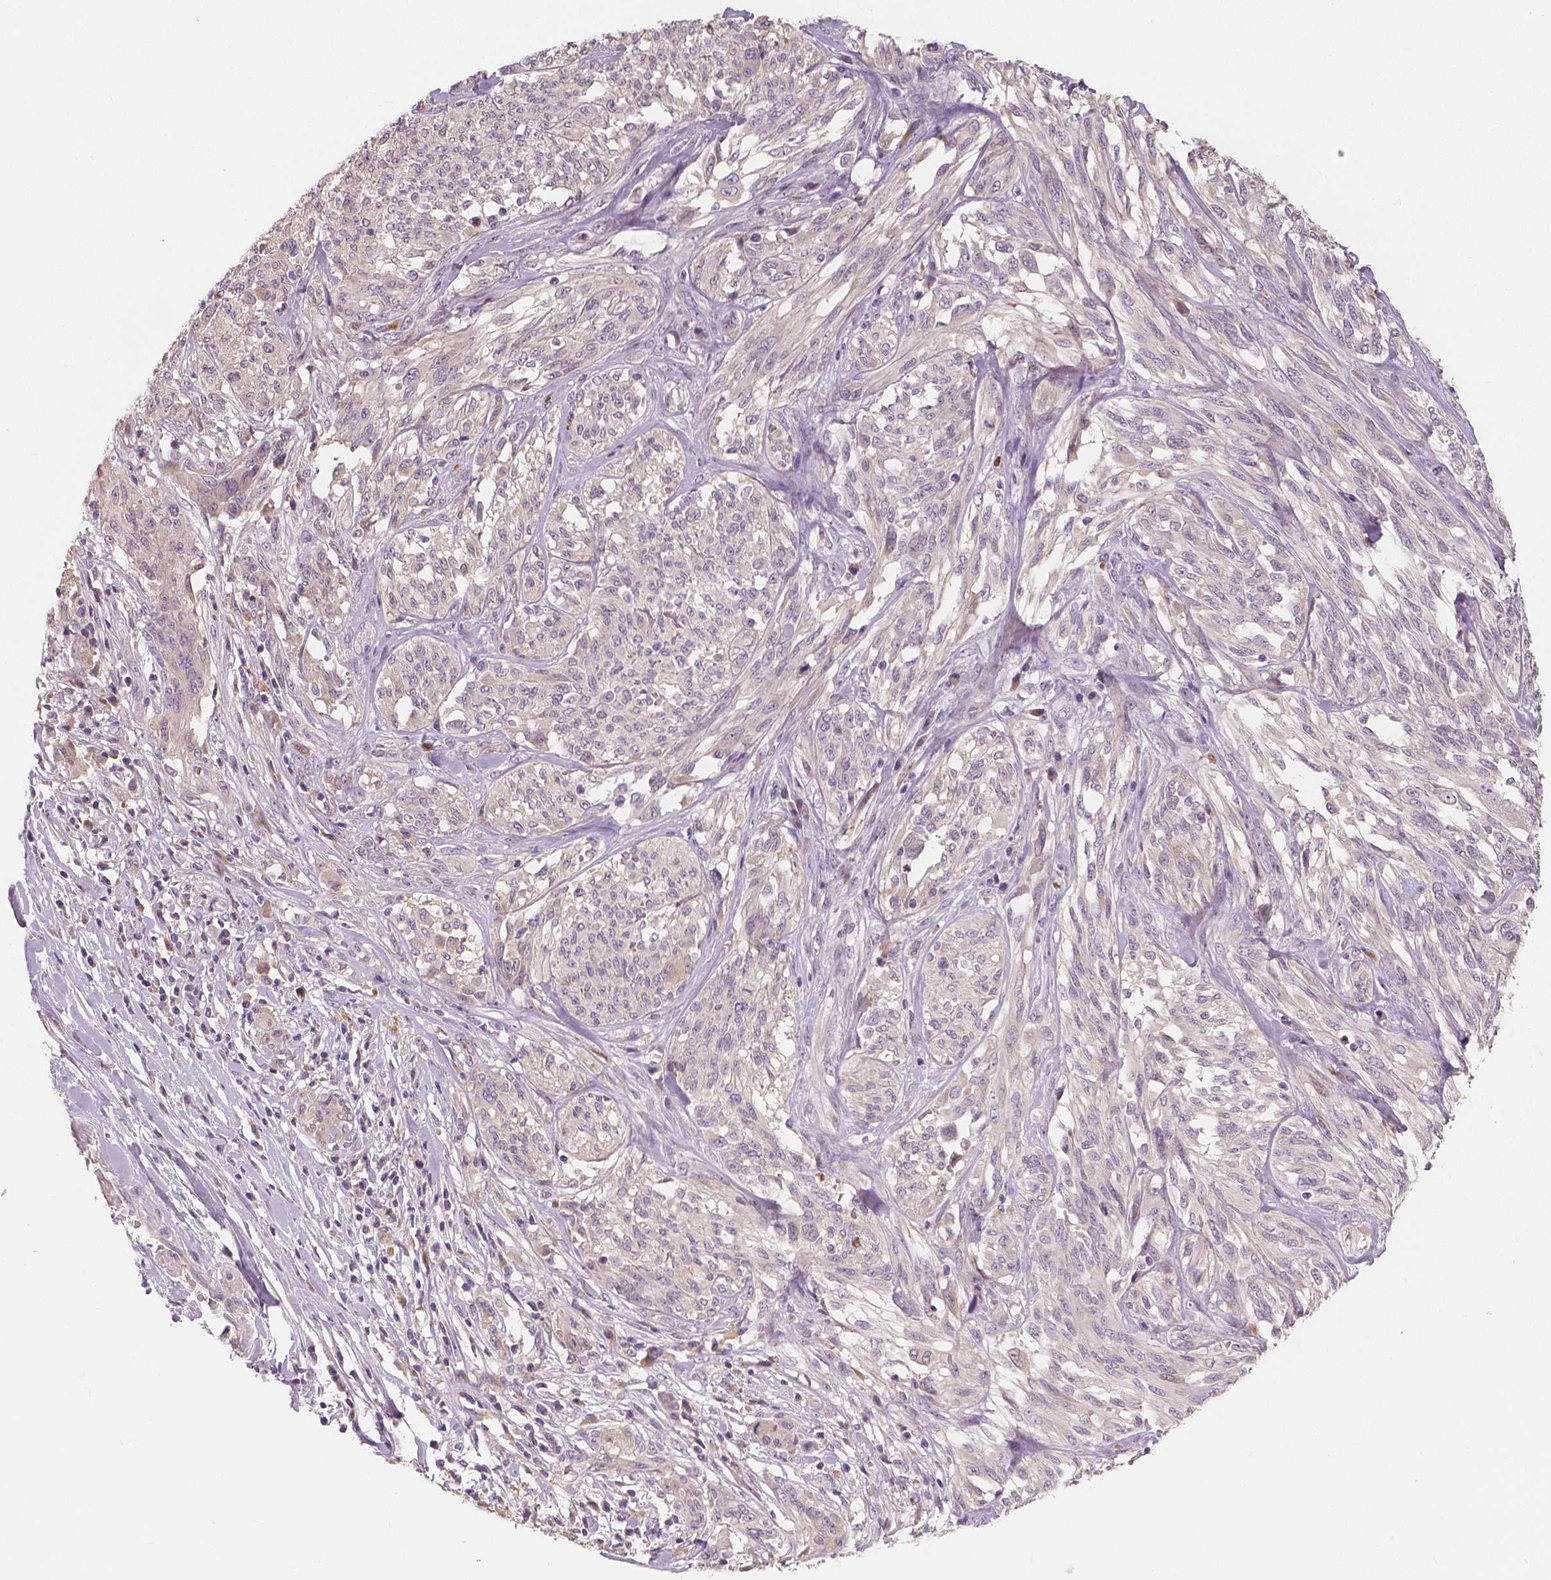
{"staining": {"intensity": "negative", "quantity": "none", "location": "none"}, "tissue": "melanoma", "cell_type": "Tumor cells", "image_type": "cancer", "snomed": [{"axis": "morphology", "description": "Malignant melanoma, NOS"}, {"axis": "topography", "description": "Skin"}], "caption": "This histopathology image is of malignant melanoma stained with IHC to label a protein in brown with the nuclei are counter-stained blue. There is no expression in tumor cells.", "gene": "RNASE7", "patient": {"sex": "female", "age": 91}}